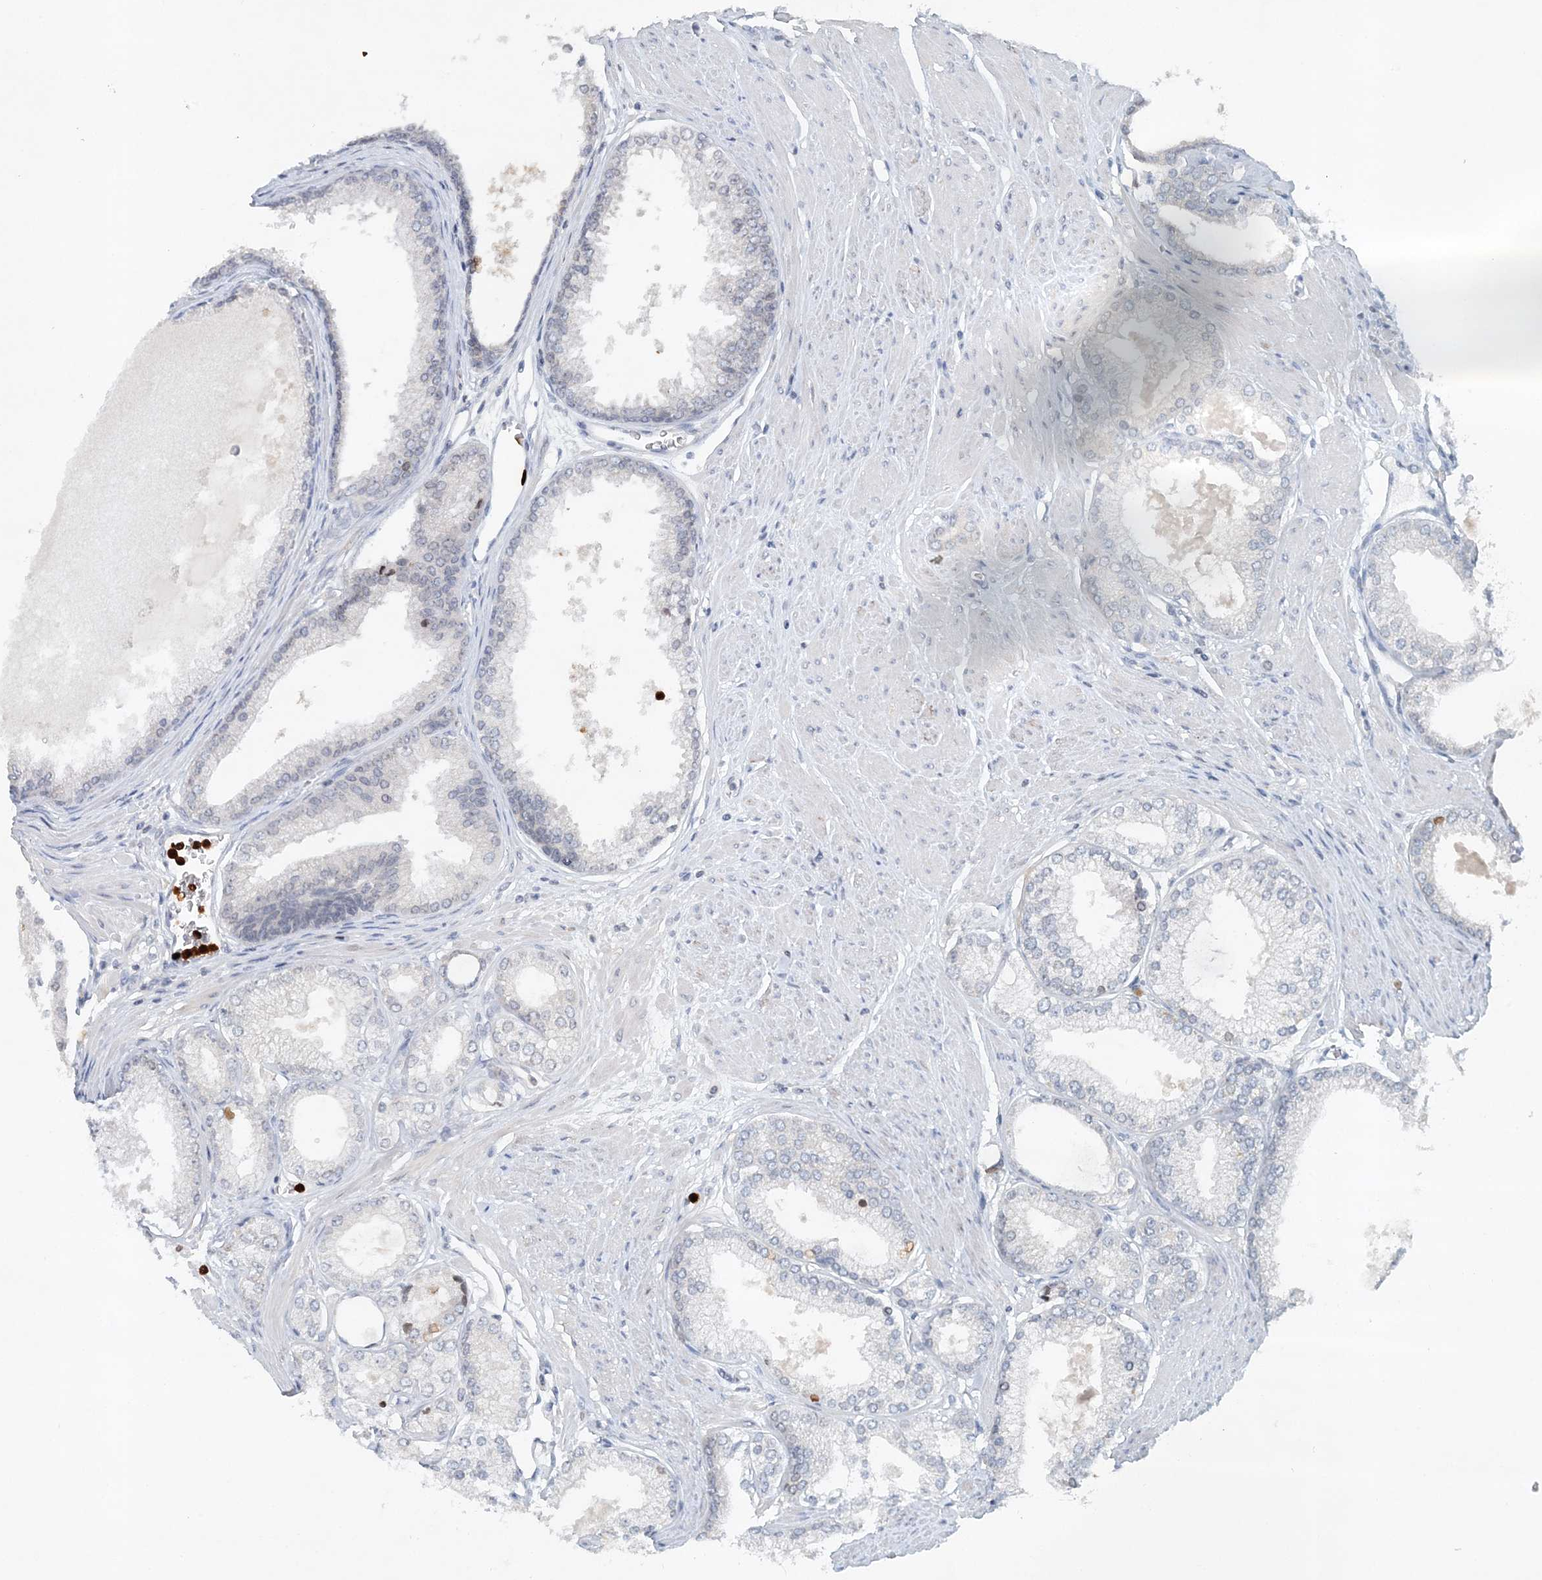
{"staining": {"intensity": "negative", "quantity": "none", "location": "none"}, "tissue": "prostate cancer", "cell_type": "Tumor cells", "image_type": "cancer", "snomed": [{"axis": "morphology", "description": "Adenocarcinoma, High grade"}, {"axis": "topography", "description": "Prostate"}], "caption": "There is no significant positivity in tumor cells of prostate cancer.", "gene": "NUP54", "patient": {"sex": "male", "age": 61}}